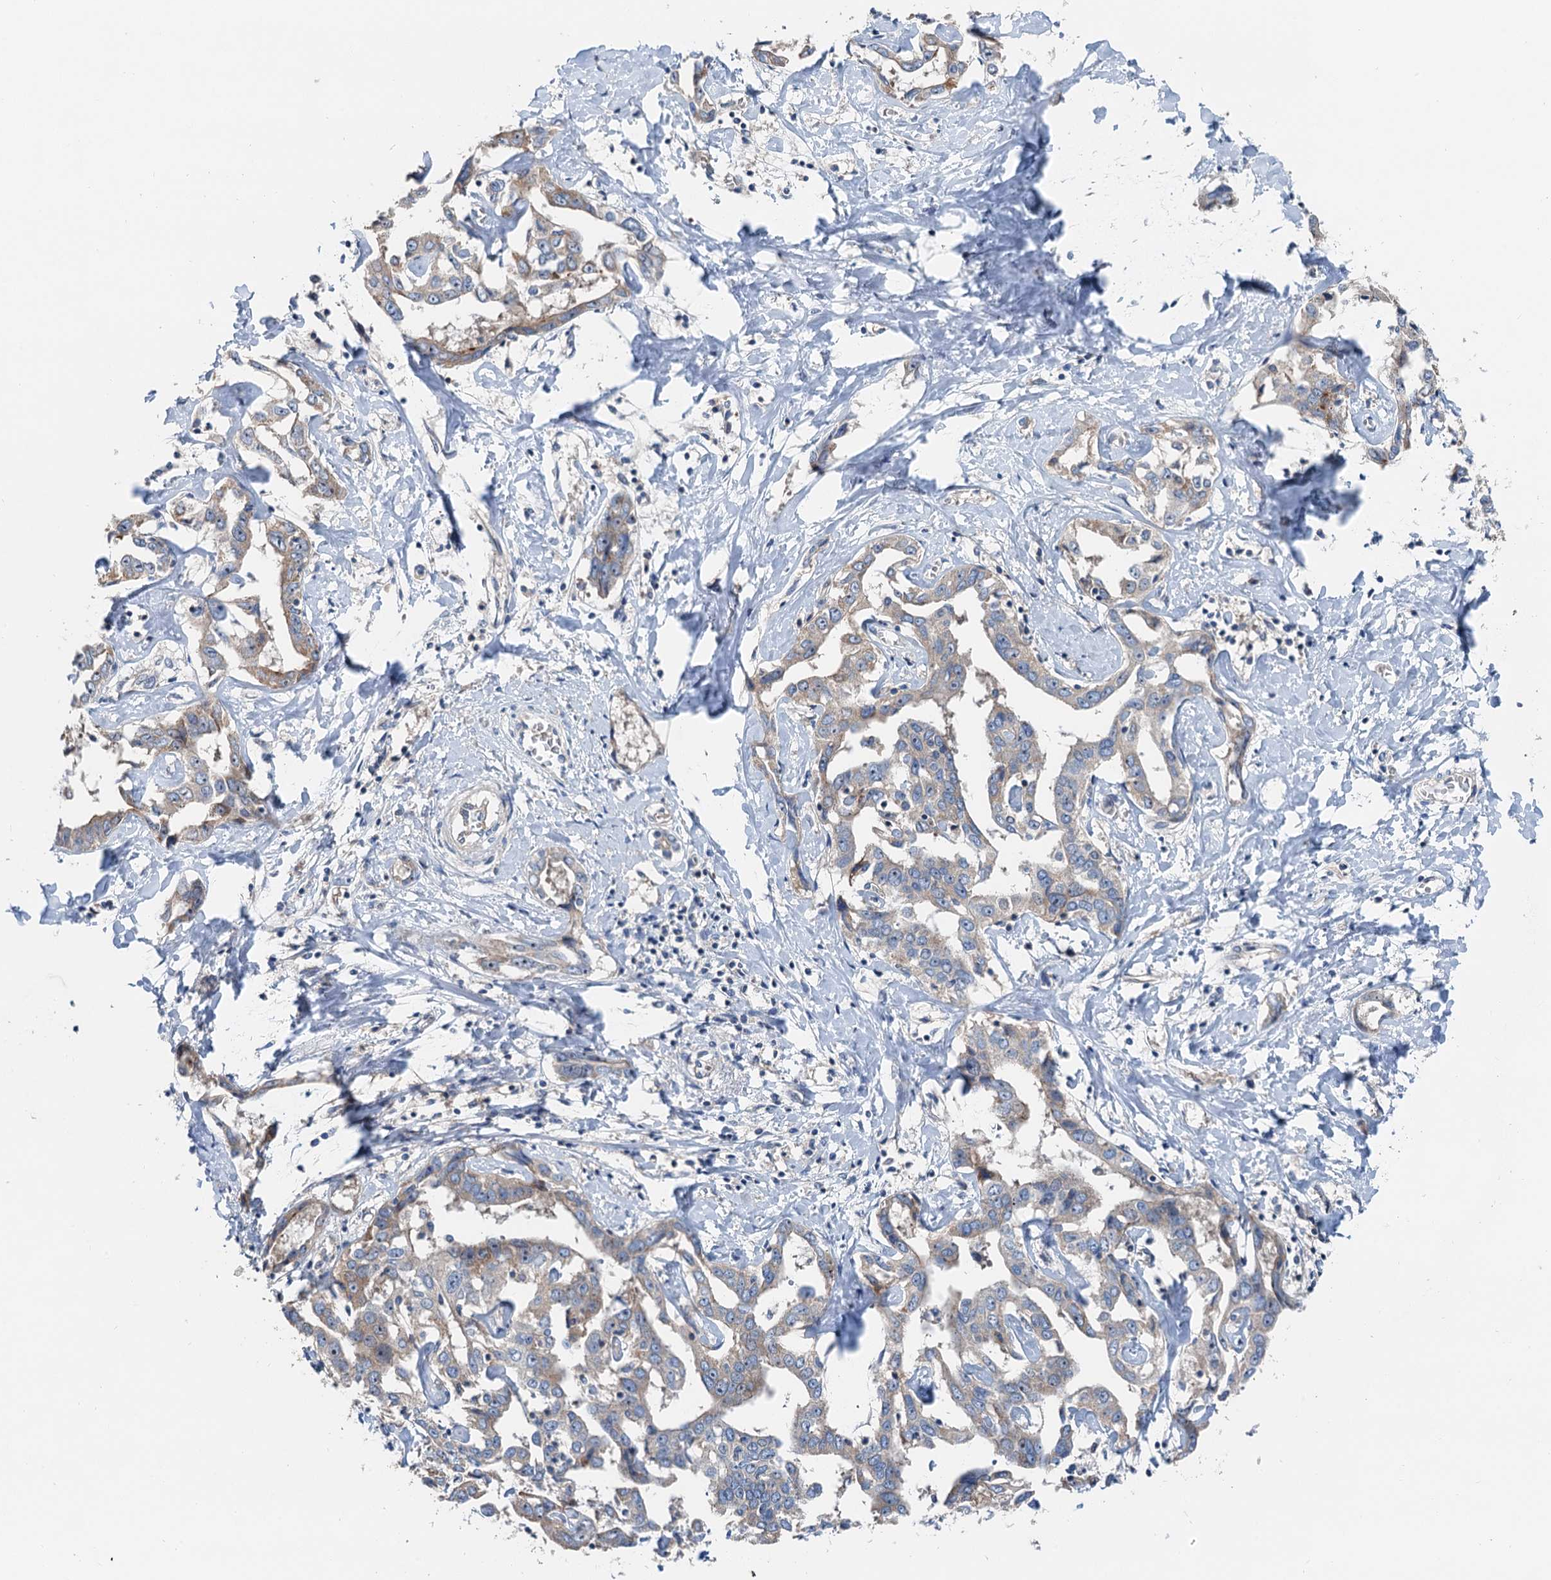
{"staining": {"intensity": "weak", "quantity": "<25%", "location": "cytoplasmic/membranous"}, "tissue": "liver cancer", "cell_type": "Tumor cells", "image_type": "cancer", "snomed": [{"axis": "morphology", "description": "Cholangiocarcinoma"}, {"axis": "topography", "description": "Liver"}], "caption": "The photomicrograph exhibits no significant expression in tumor cells of liver cholangiocarcinoma. (DAB immunohistochemistry visualized using brightfield microscopy, high magnification).", "gene": "ANKRD26", "patient": {"sex": "male", "age": 59}}